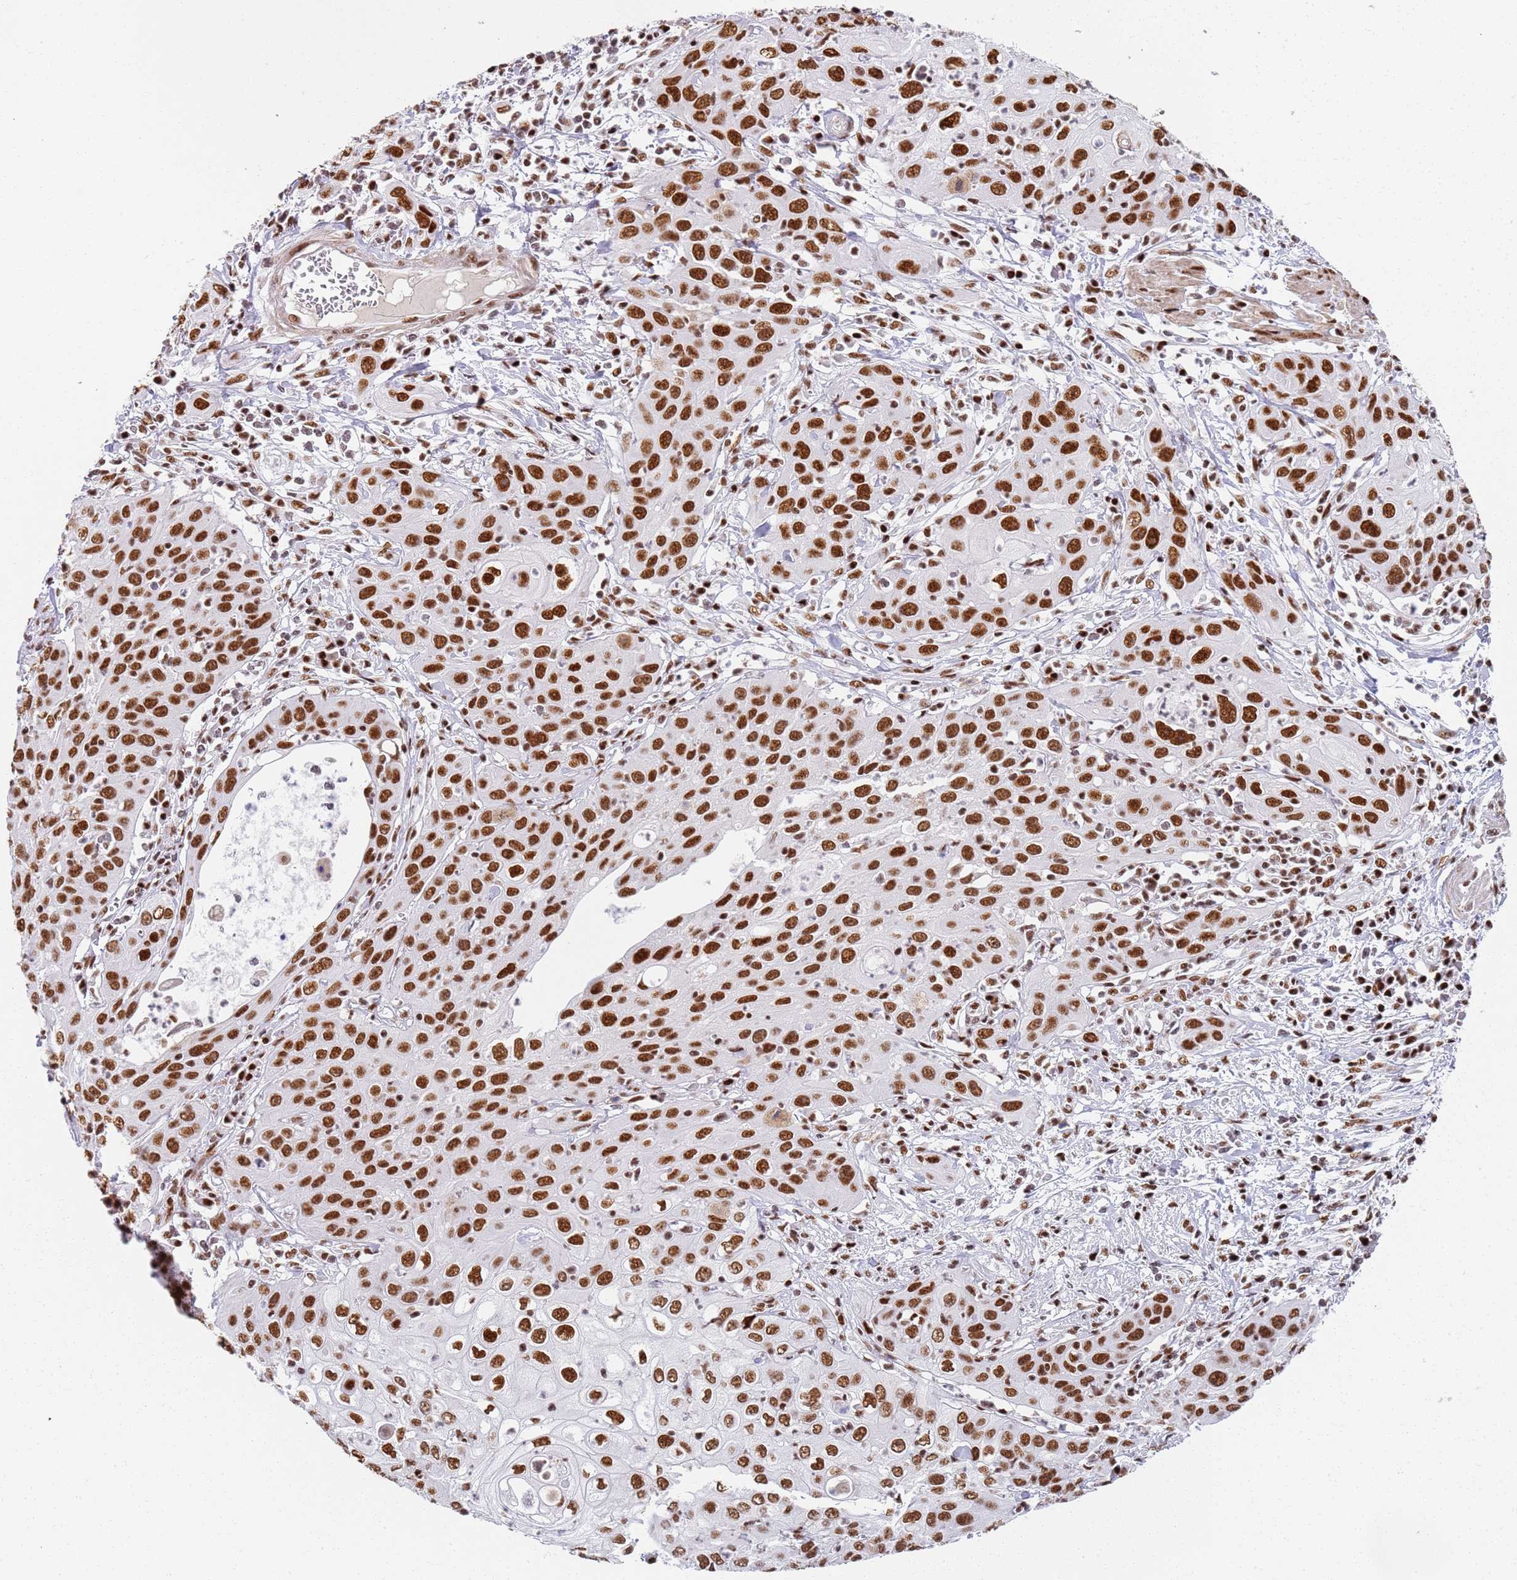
{"staining": {"intensity": "strong", "quantity": ">75%", "location": "nuclear"}, "tissue": "cervical cancer", "cell_type": "Tumor cells", "image_type": "cancer", "snomed": [{"axis": "morphology", "description": "Squamous cell carcinoma, NOS"}, {"axis": "topography", "description": "Cervix"}], "caption": "This histopathology image displays squamous cell carcinoma (cervical) stained with immunohistochemistry (IHC) to label a protein in brown. The nuclear of tumor cells show strong positivity for the protein. Nuclei are counter-stained blue.", "gene": "AKAP8L", "patient": {"sex": "female", "age": 36}}